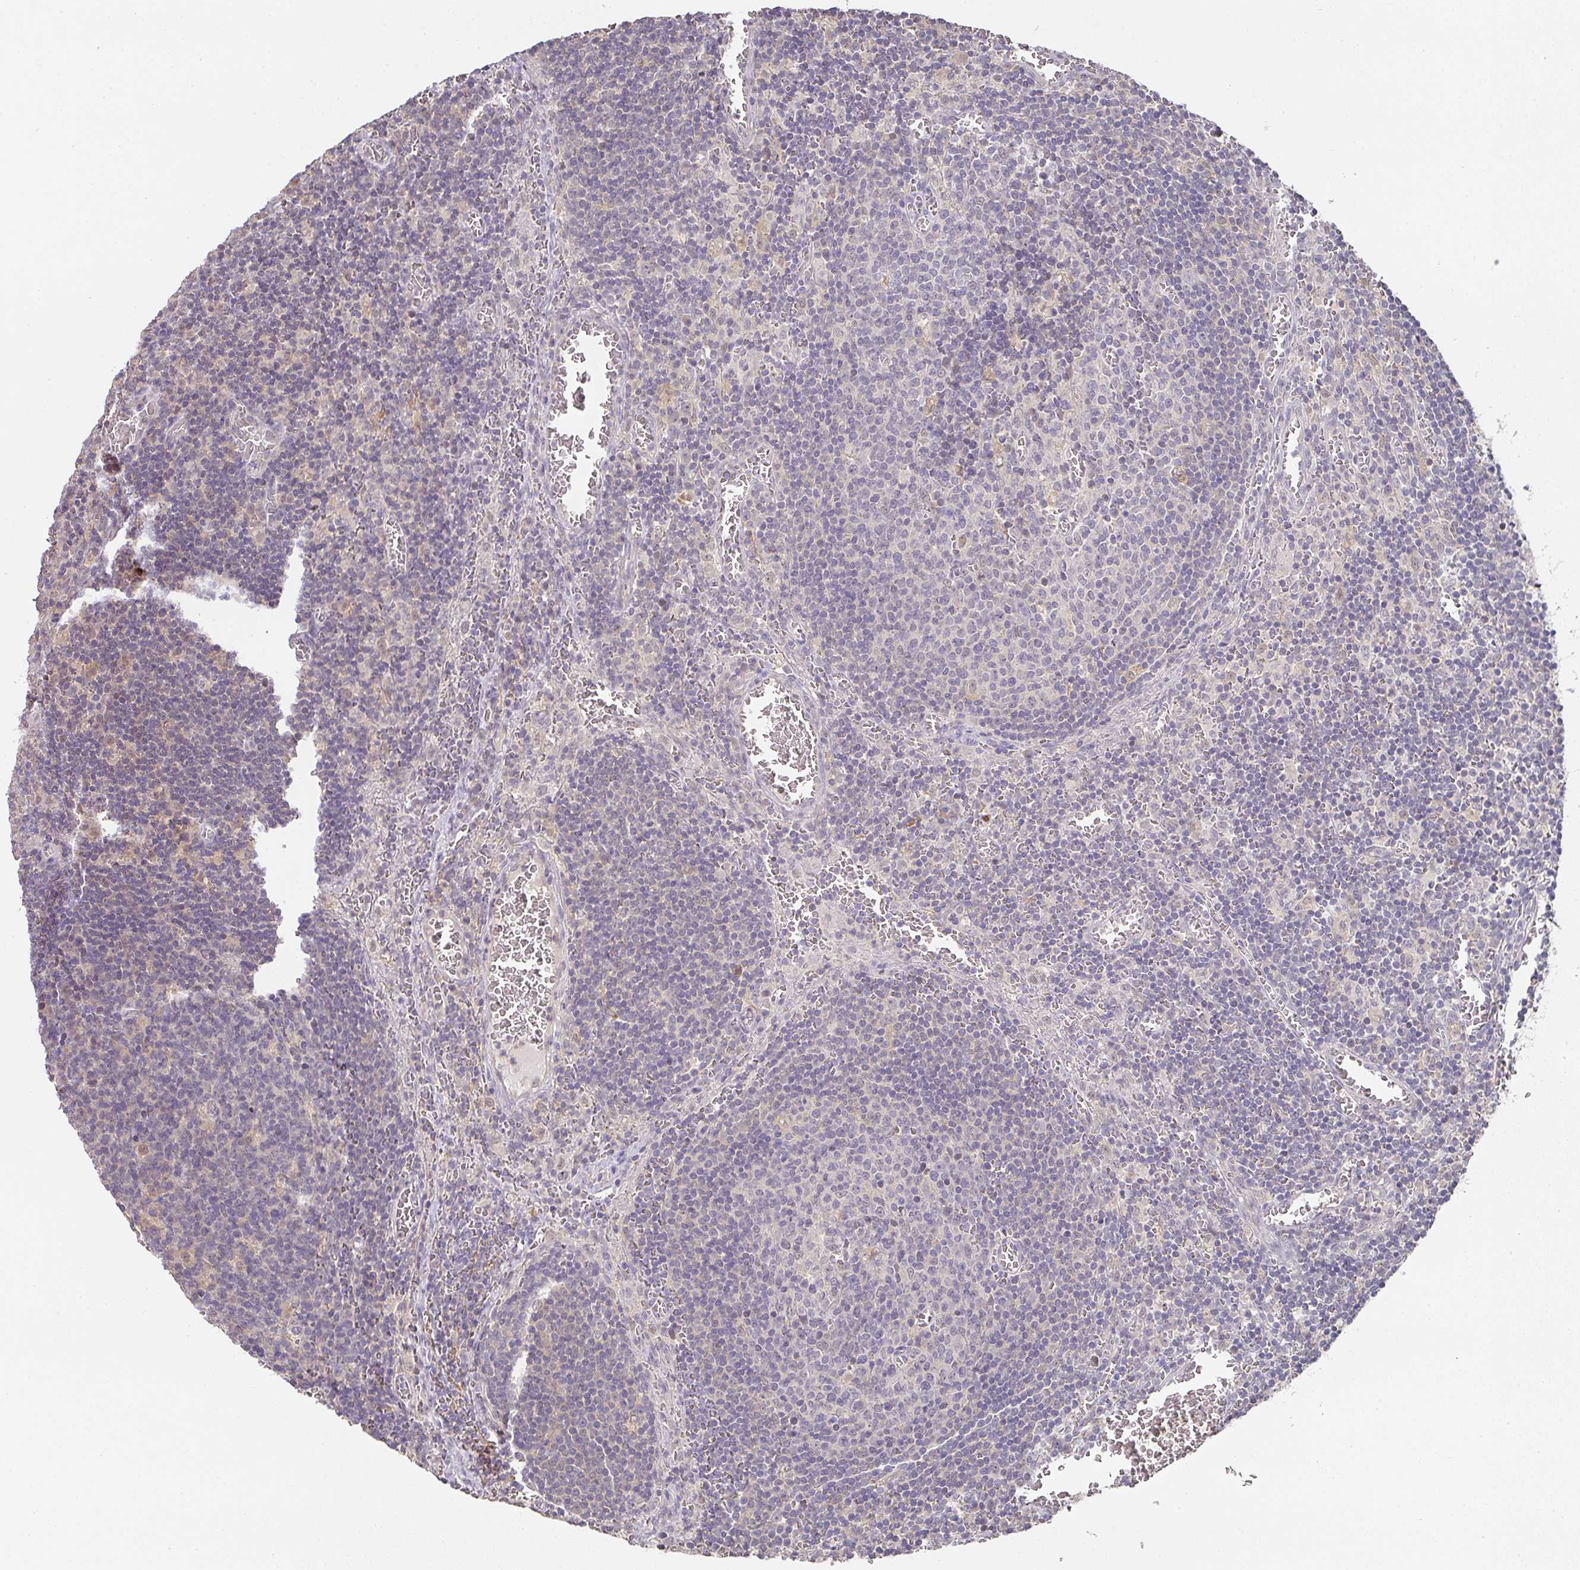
{"staining": {"intensity": "negative", "quantity": "none", "location": "none"}, "tissue": "lymph node", "cell_type": "Germinal center cells", "image_type": "normal", "snomed": [{"axis": "morphology", "description": "Normal tissue, NOS"}, {"axis": "topography", "description": "Lymph node"}], "caption": "Immunohistochemistry (IHC) image of benign lymph node: human lymph node stained with DAB (3,3'-diaminobenzidine) shows no significant protein staining in germinal center cells.", "gene": "FOXN4", "patient": {"sex": "male", "age": 50}}